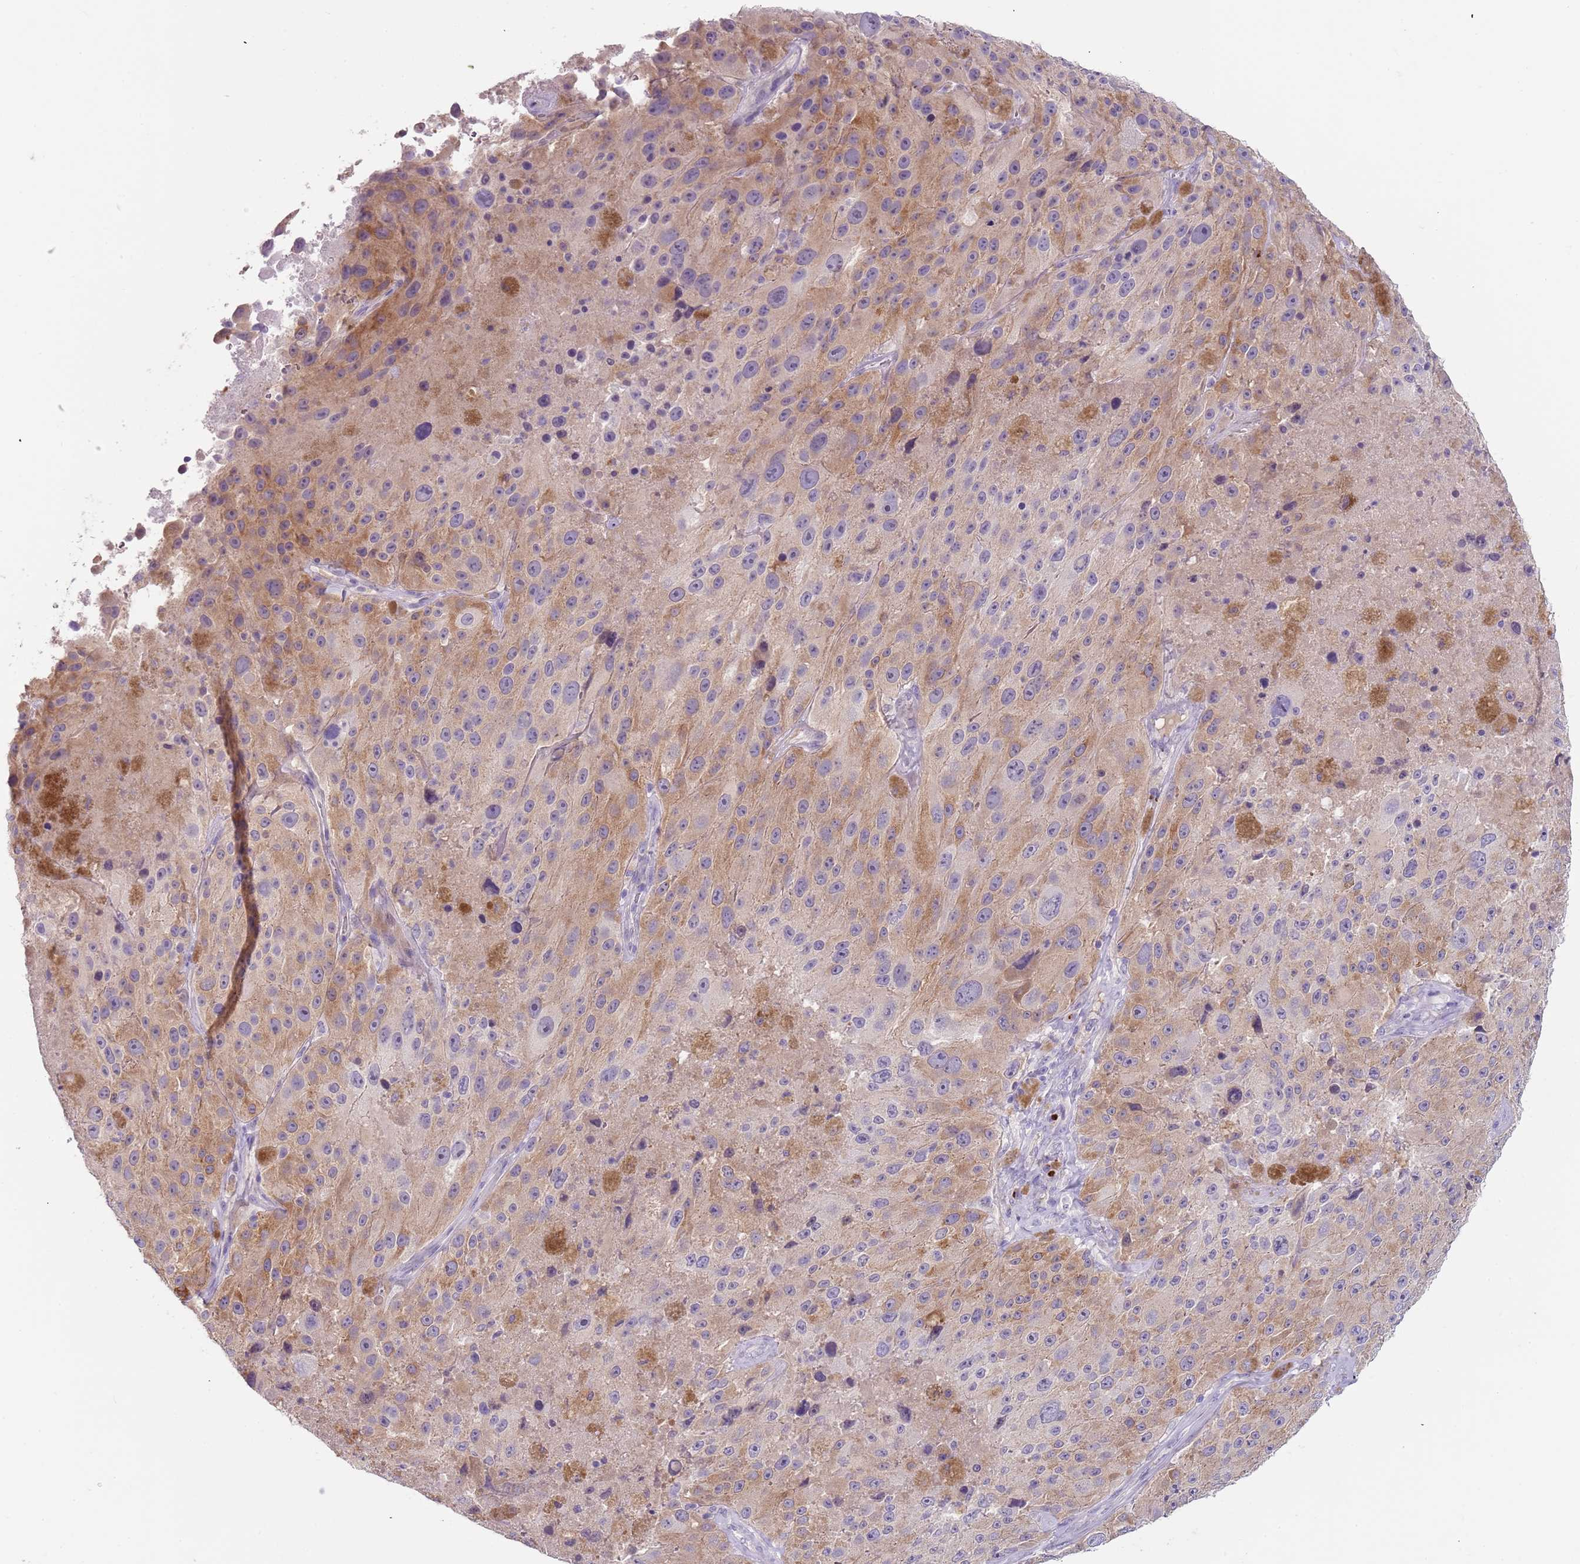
{"staining": {"intensity": "weak", "quantity": "25%-75%", "location": "cytoplasmic/membranous"}, "tissue": "melanoma", "cell_type": "Tumor cells", "image_type": "cancer", "snomed": [{"axis": "morphology", "description": "Malignant melanoma, Metastatic site"}, {"axis": "topography", "description": "Lymph node"}], "caption": "Tumor cells show low levels of weak cytoplasmic/membranous staining in approximately 25%-75% of cells in human melanoma.", "gene": "C2CD3", "patient": {"sex": "male", "age": 62}}